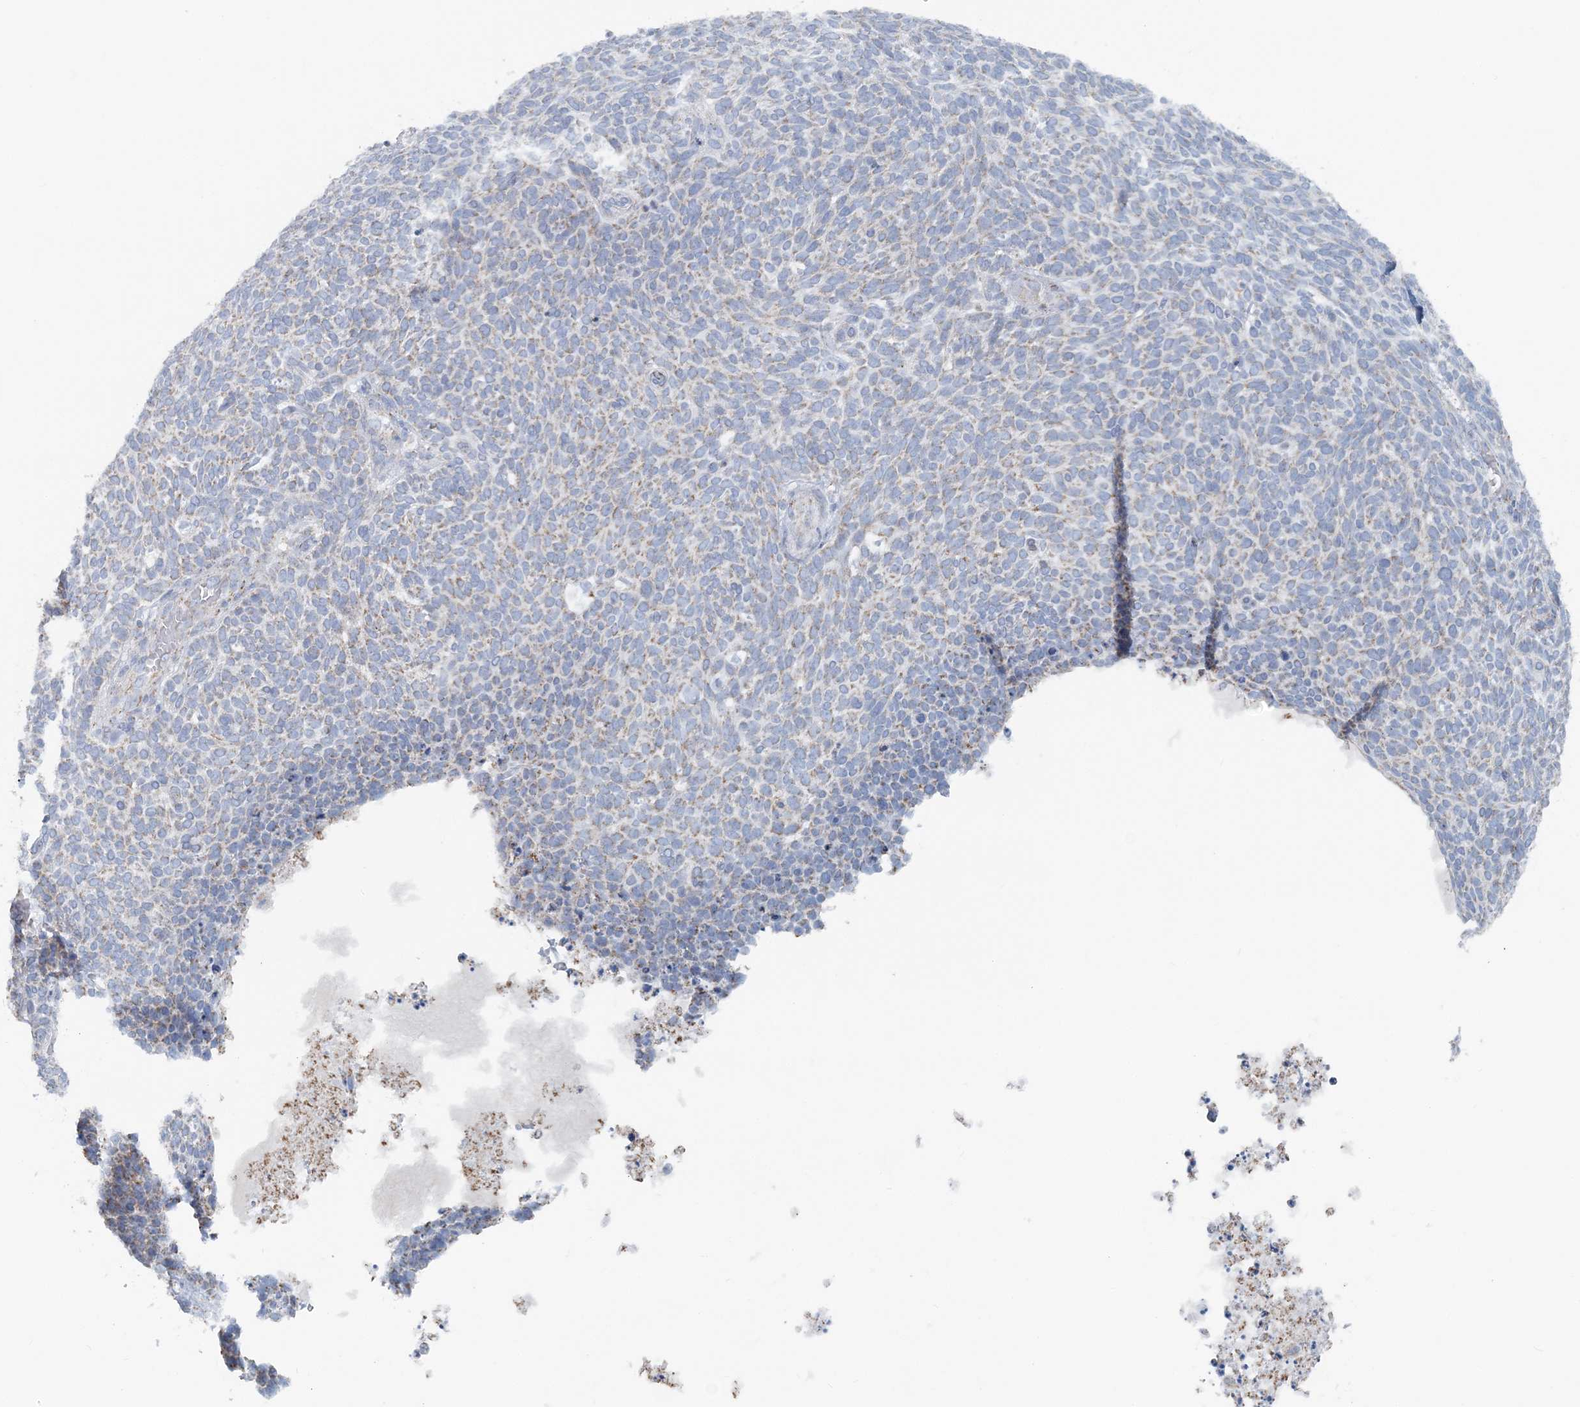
{"staining": {"intensity": "weak", "quantity": "<25%", "location": "cytoplasmic/membranous"}, "tissue": "skin cancer", "cell_type": "Tumor cells", "image_type": "cancer", "snomed": [{"axis": "morphology", "description": "Squamous cell carcinoma, NOS"}, {"axis": "topography", "description": "Skin"}], "caption": "Immunohistochemical staining of human skin cancer (squamous cell carcinoma) shows no significant expression in tumor cells.", "gene": "PCCB", "patient": {"sex": "female", "age": 90}}